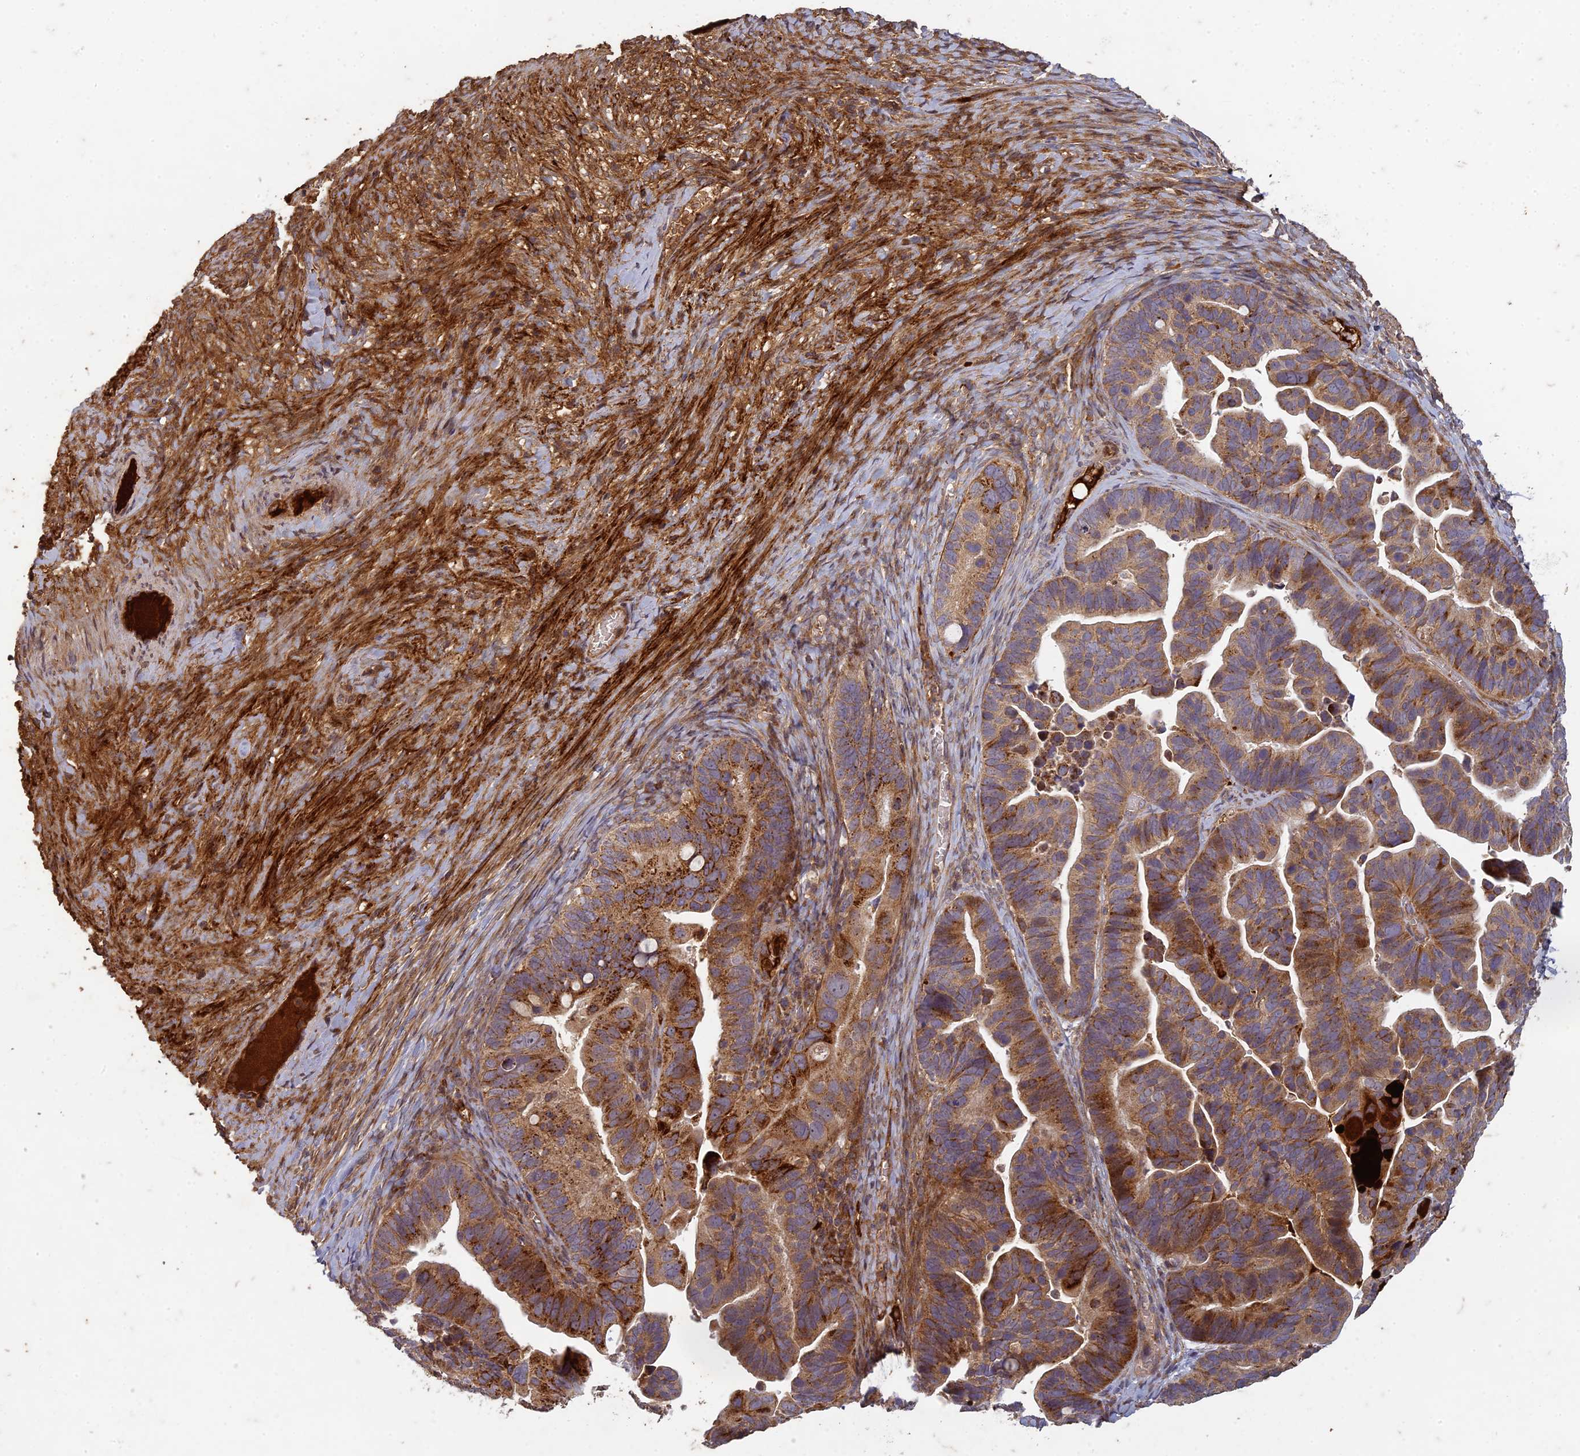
{"staining": {"intensity": "moderate", "quantity": ">75%", "location": "cytoplasmic/membranous"}, "tissue": "ovarian cancer", "cell_type": "Tumor cells", "image_type": "cancer", "snomed": [{"axis": "morphology", "description": "Cystadenocarcinoma, serous, NOS"}, {"axis": "topography", "description": "Ovary"}], "caption": "A micrograph of serous cystadenocarcinoma (ovarian) stained for a protein displays moderate cytoplasmic/membranous brown staining in tumor cells. (DAB (3,3'-diaminobenzidine) = brown stain, brightfield microscopy at high magnification).", "gene": "TCF25", "patient": {"sex": "female", "age": 56}}